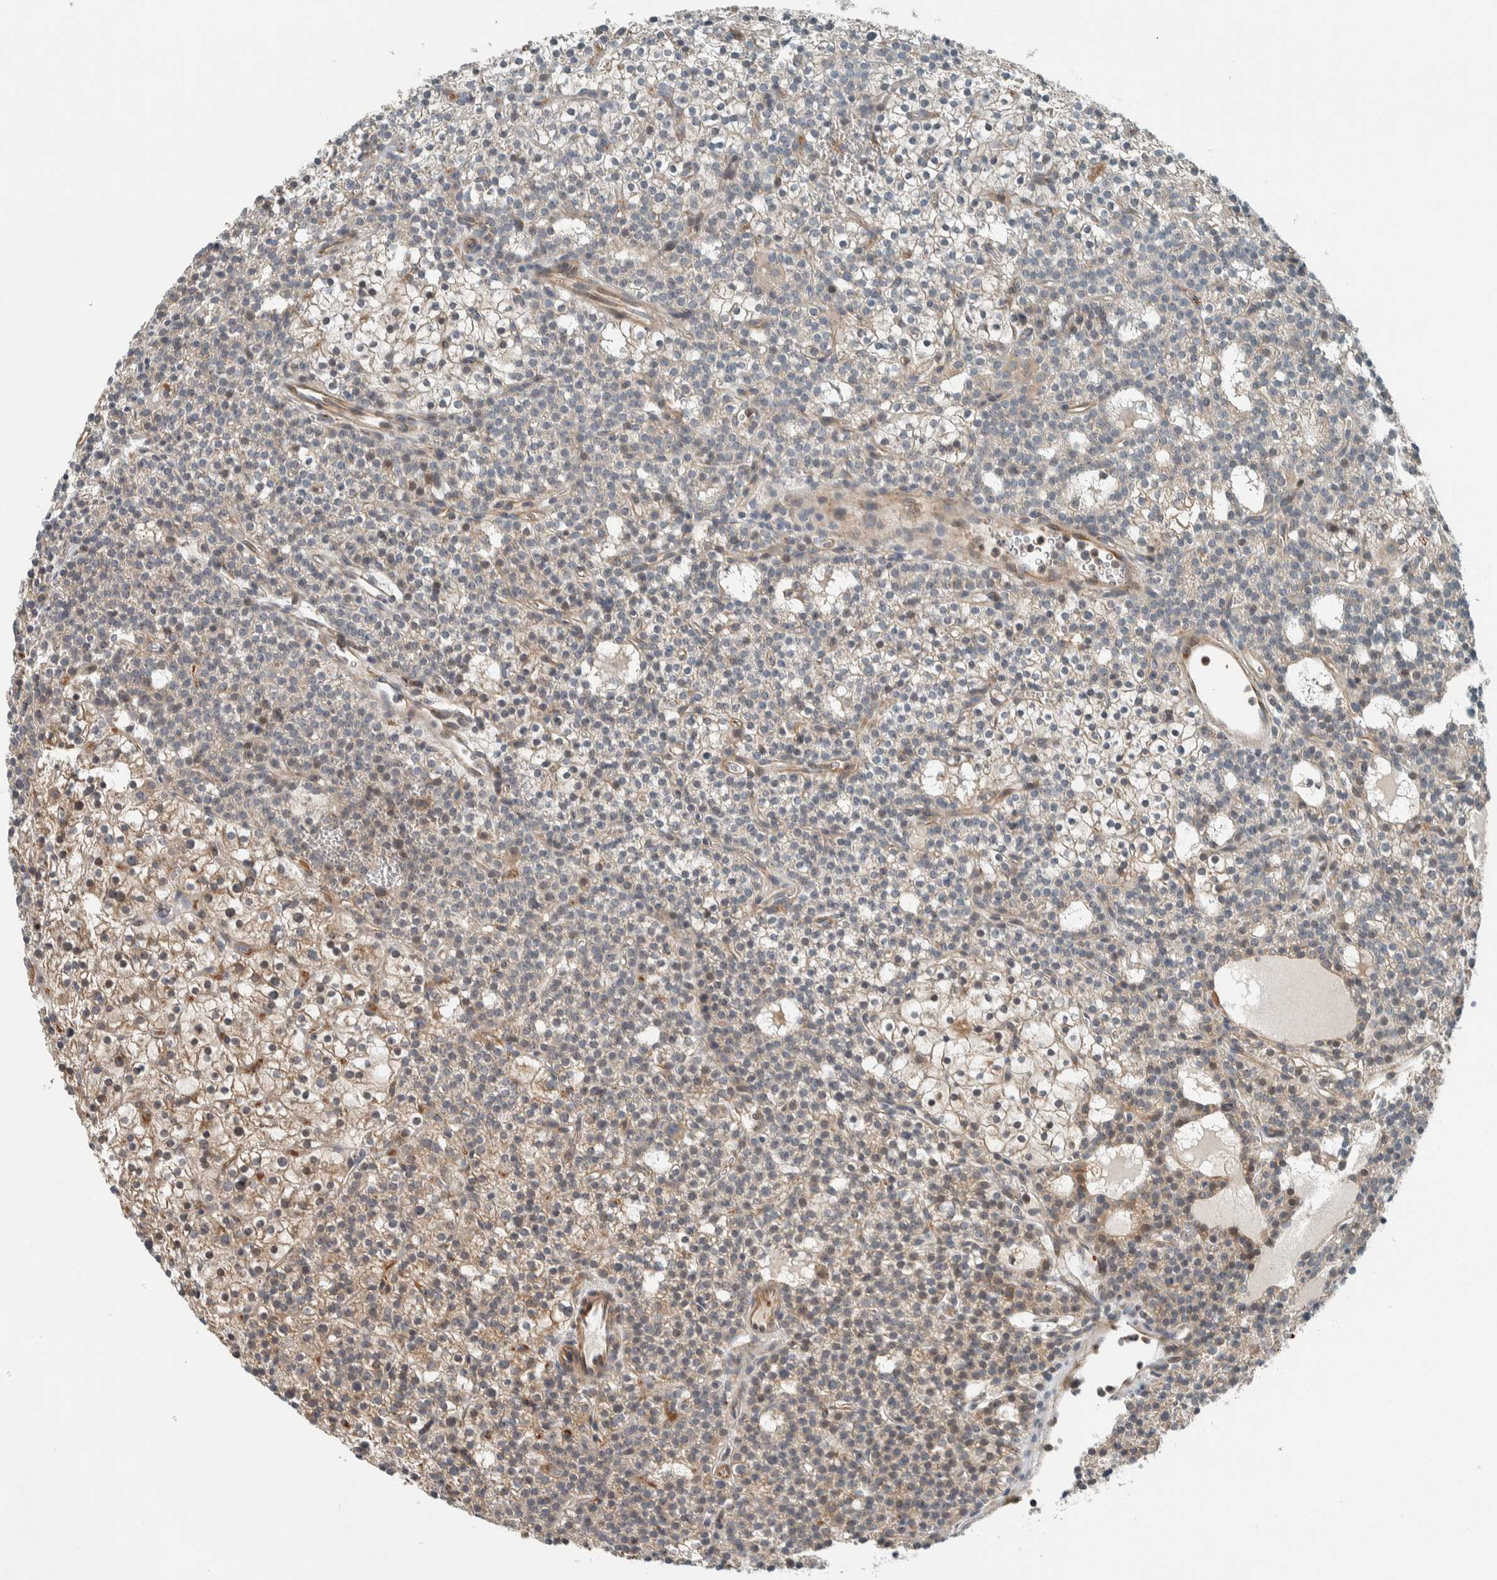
{"staining": {"intensity": "moderate", "quantity": "<25%", "location": "cytoplasmic/membranous"}, "tissue": "parathyroid gland", "cell_type": "Glandular cells", "image_type": "normal", "snomed": [{"axis": "morphology", "description": "Normal tissue, NOS"}, {"axis": "morphology", "description": "Adenoma, NOS"}, {"axis": "topography", "description": "Parathyroid gland"}], "caption": "A histopathology image showing moderate cytoplasmic/membranous expression in about <25% of glandular cells in unremarkable parathyroid gland, as visualized by brown immunohistochemical staining.", "gene": "SLFN12L", "patient": {"sex": "female", "age": 74}}